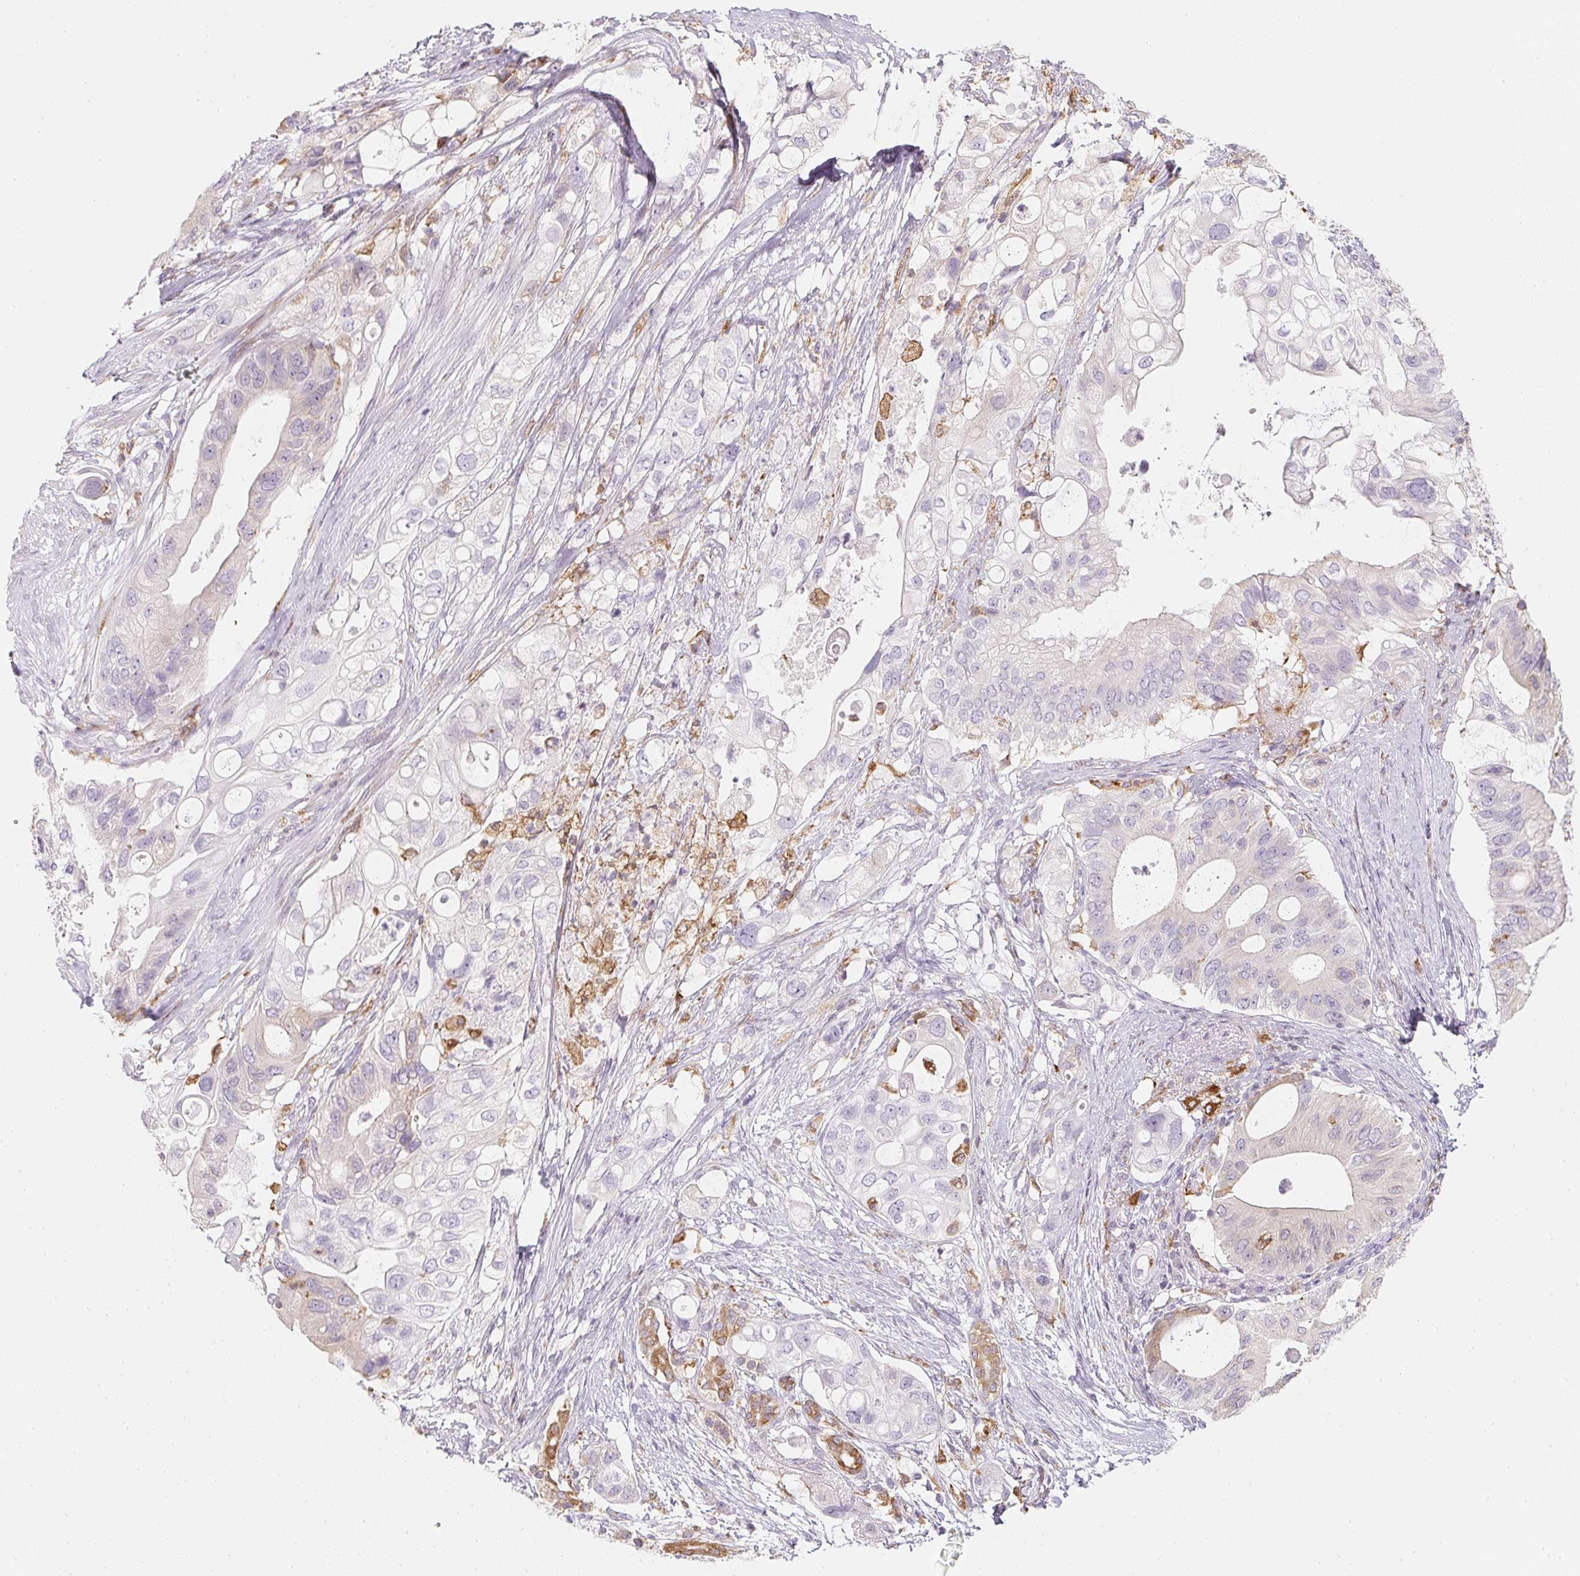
{"staining": {"intensity": "negative", "quantity": "none", "location": "none"}, "tissue": "pancreatic cancer", "cell_type": "Tumor cells", "image_type": "cancer", "snomed": [{"axis": "morphology", "description": "Adenocarcinoma, NOS"}, {"axis": "topography", "description": "Pancreas"}], "caption": "Pancreatic cancer (adenocarcinoma) stained for a protein using immunohistochemistry exhibits no staining tumor cells.", "gene": "SOAT1", "patient": {"sex": "female", "age": 72}}